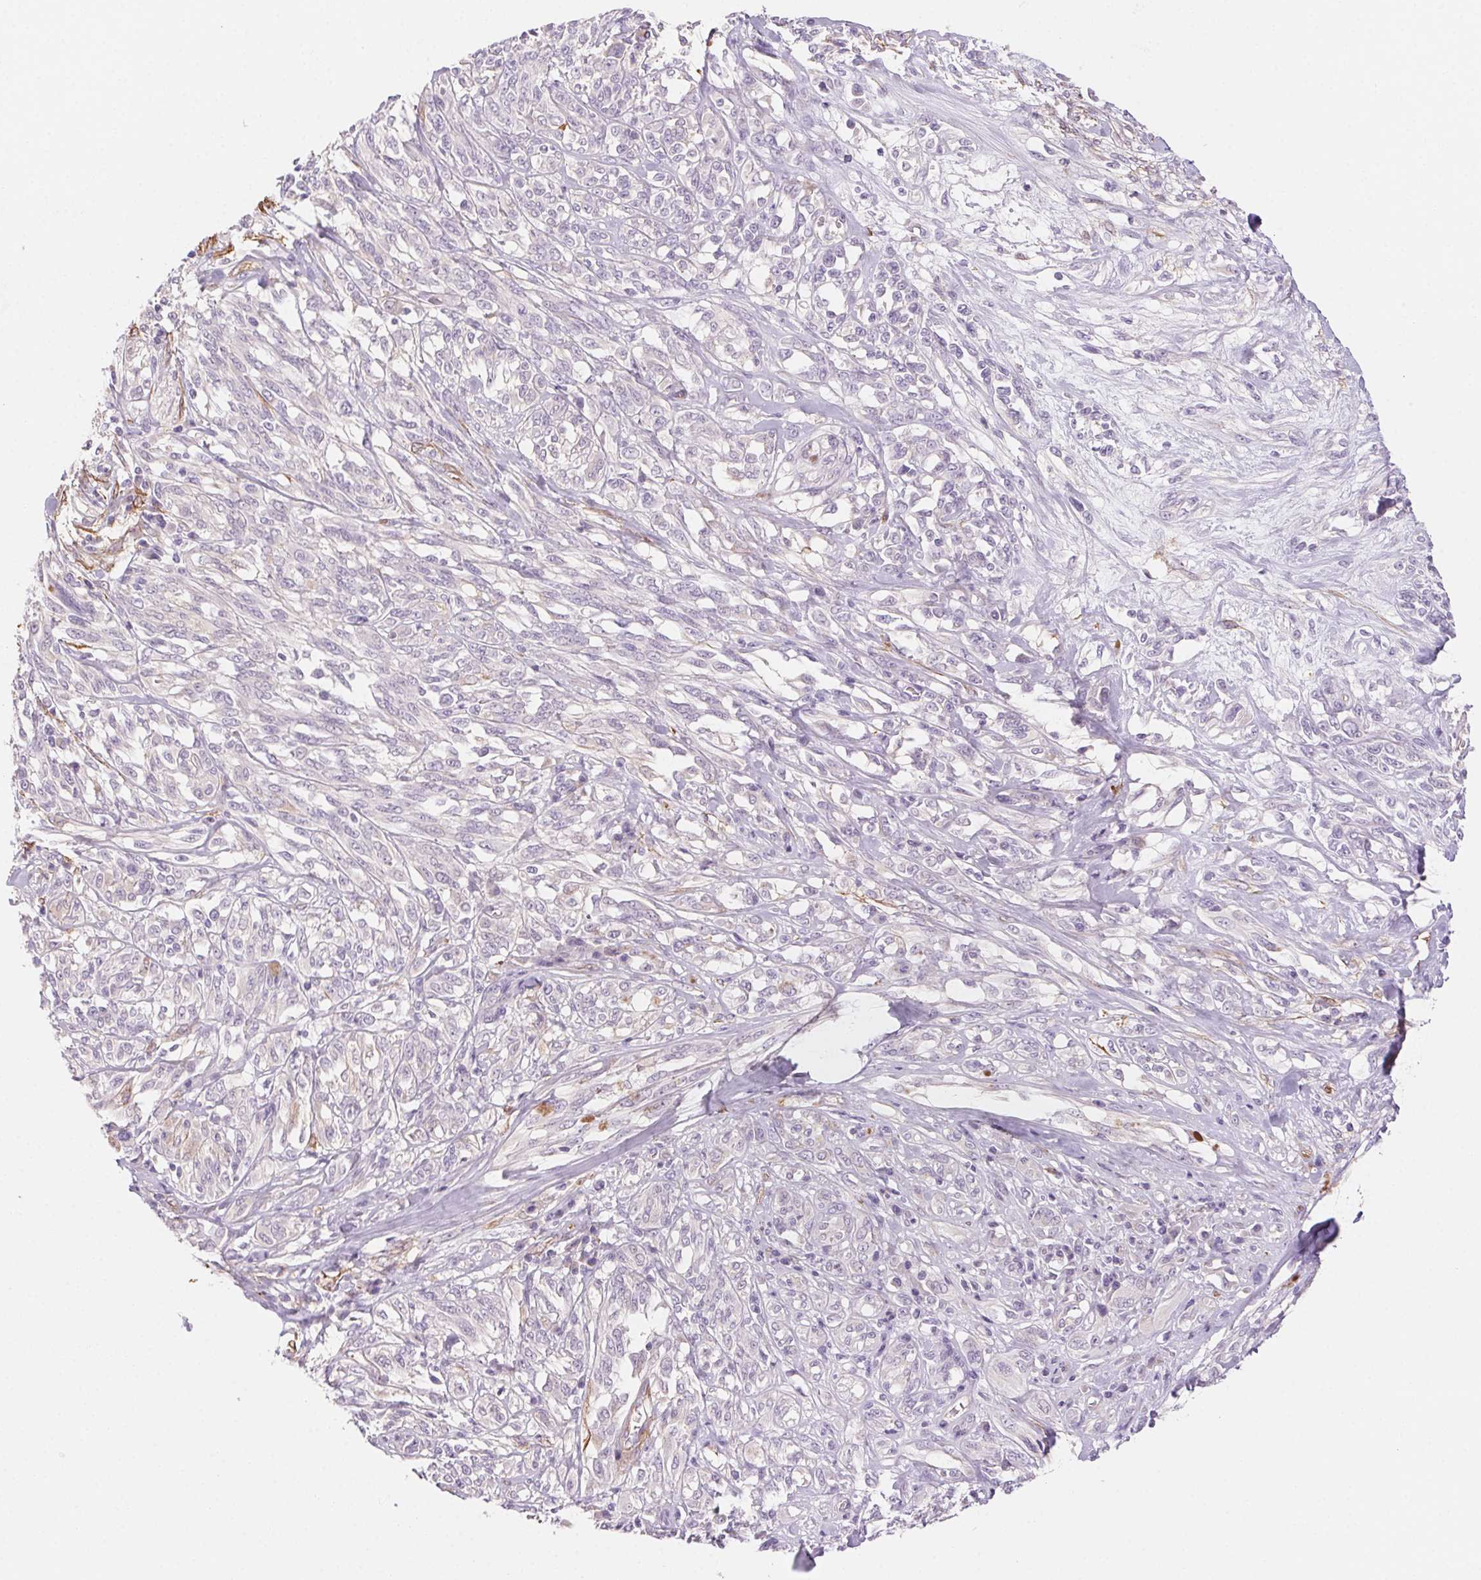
{"staining": {"intensity": "negative", "quantity": "none", "location": "none"}, "tissue": "melanoma", "cell_type": "Tumor cells", "image_type": "cancer", "snomed": [{"axis": "morphology", "description": "Malignant melanoma, NOS"}, {"axis": "topography", "description": "Skin"}], "caption": "DAB (3,3'-diaminobenzidine) immunohistochemical staining of human malignant melanoma exhibits no significant staining in tumor cells. Brightfield microscopy of immunohistochemistry stained with DAB (brown) and hematoxylin (blue), captured at high magnification.", "gene": "GPX8", "patient": {"sex": "female", "age": 91}}